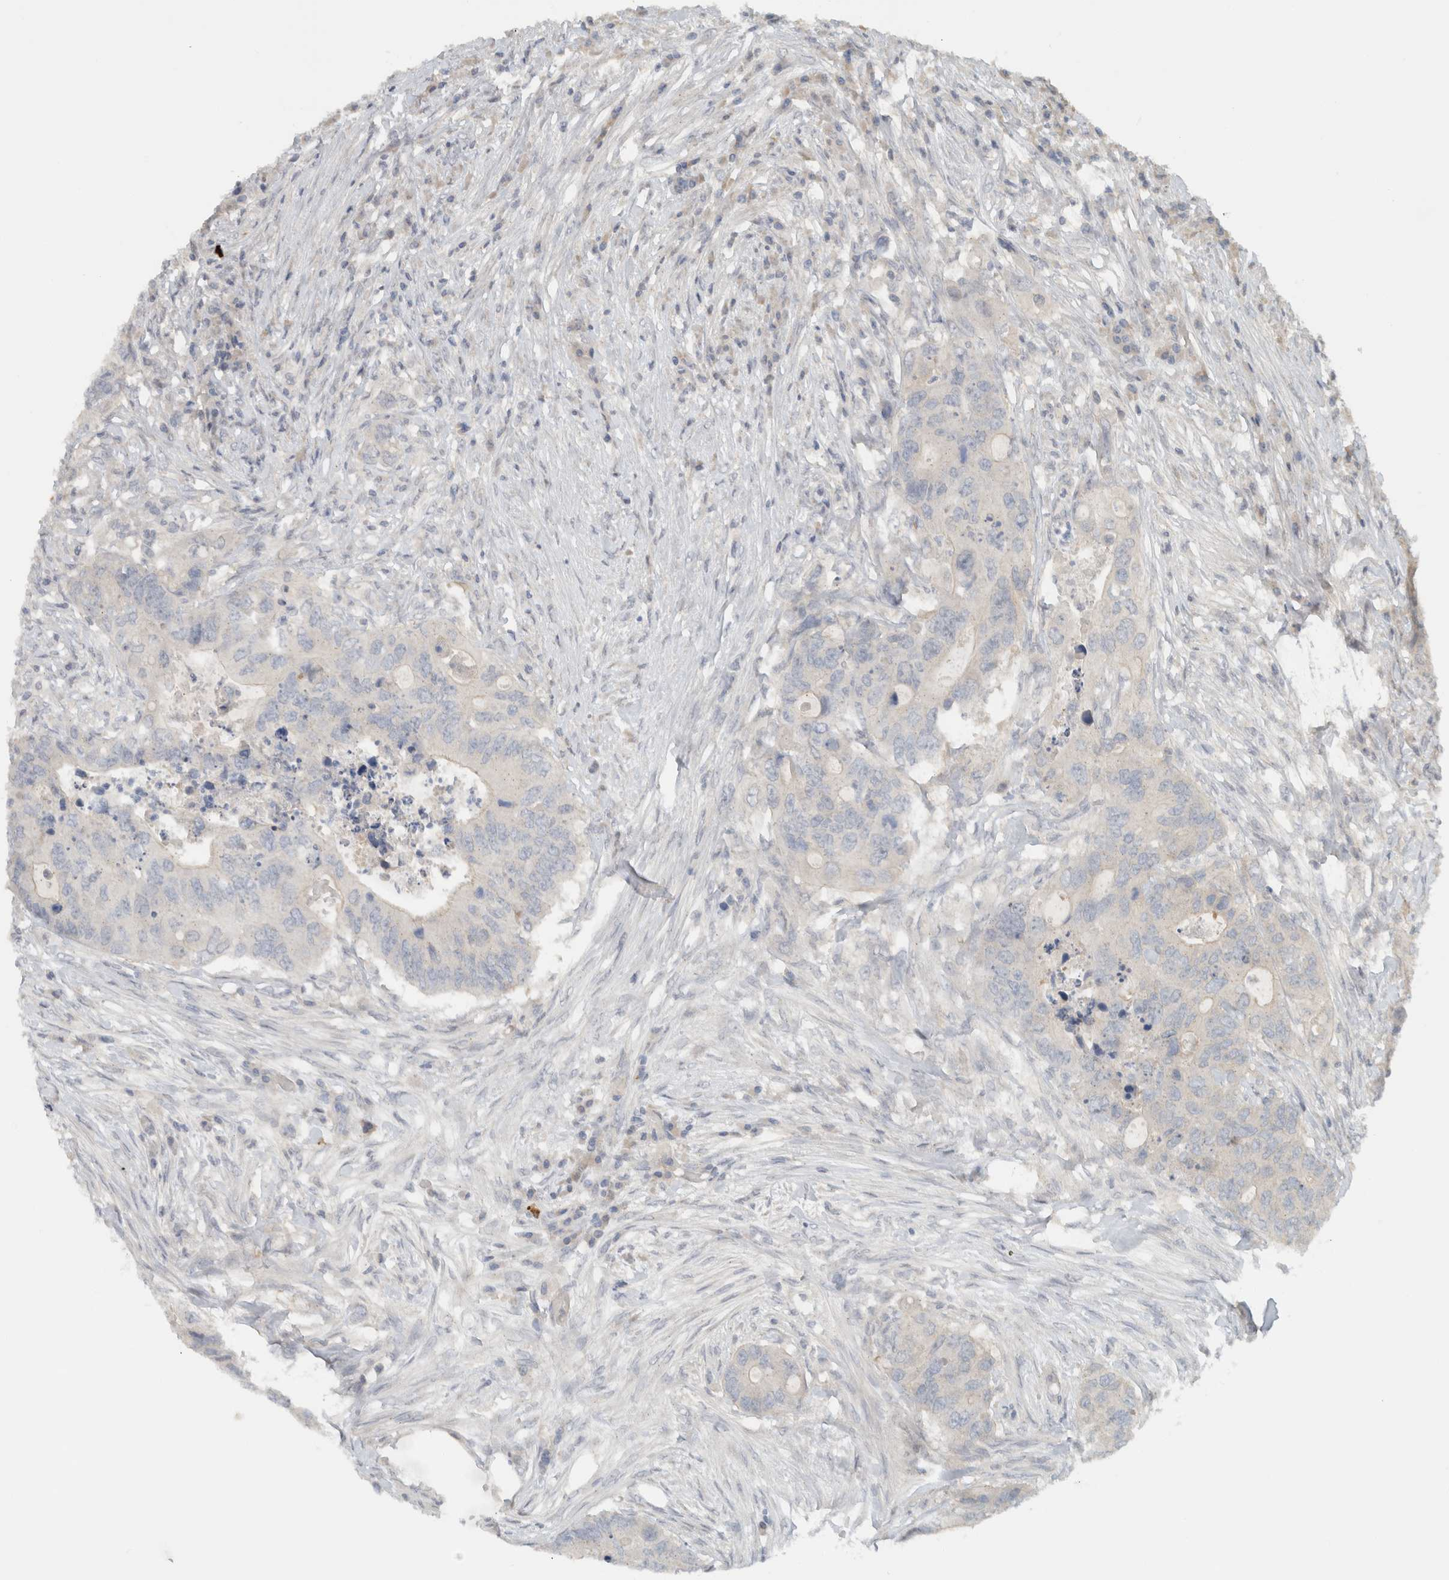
{"staining": {"intensity": "negative", "quantity": "none", "location": "none"}, "tissue": "colorectal cancer", "cell_type": "Tumor cells", "image_type": "cancer", "snomed": [{"axis": "morphology", "description": "Adenocarcinoma, NOS"}, {"axis": "topography", "description": "Colon"}], "caption": "IHC of colorectal cancer (adenocarcinoma) exhibits no staining in tumor cells. Nuclei are stained in blue.", "gene": "ERCC6L2", "patient": {"sex": "male", "age": 71}}